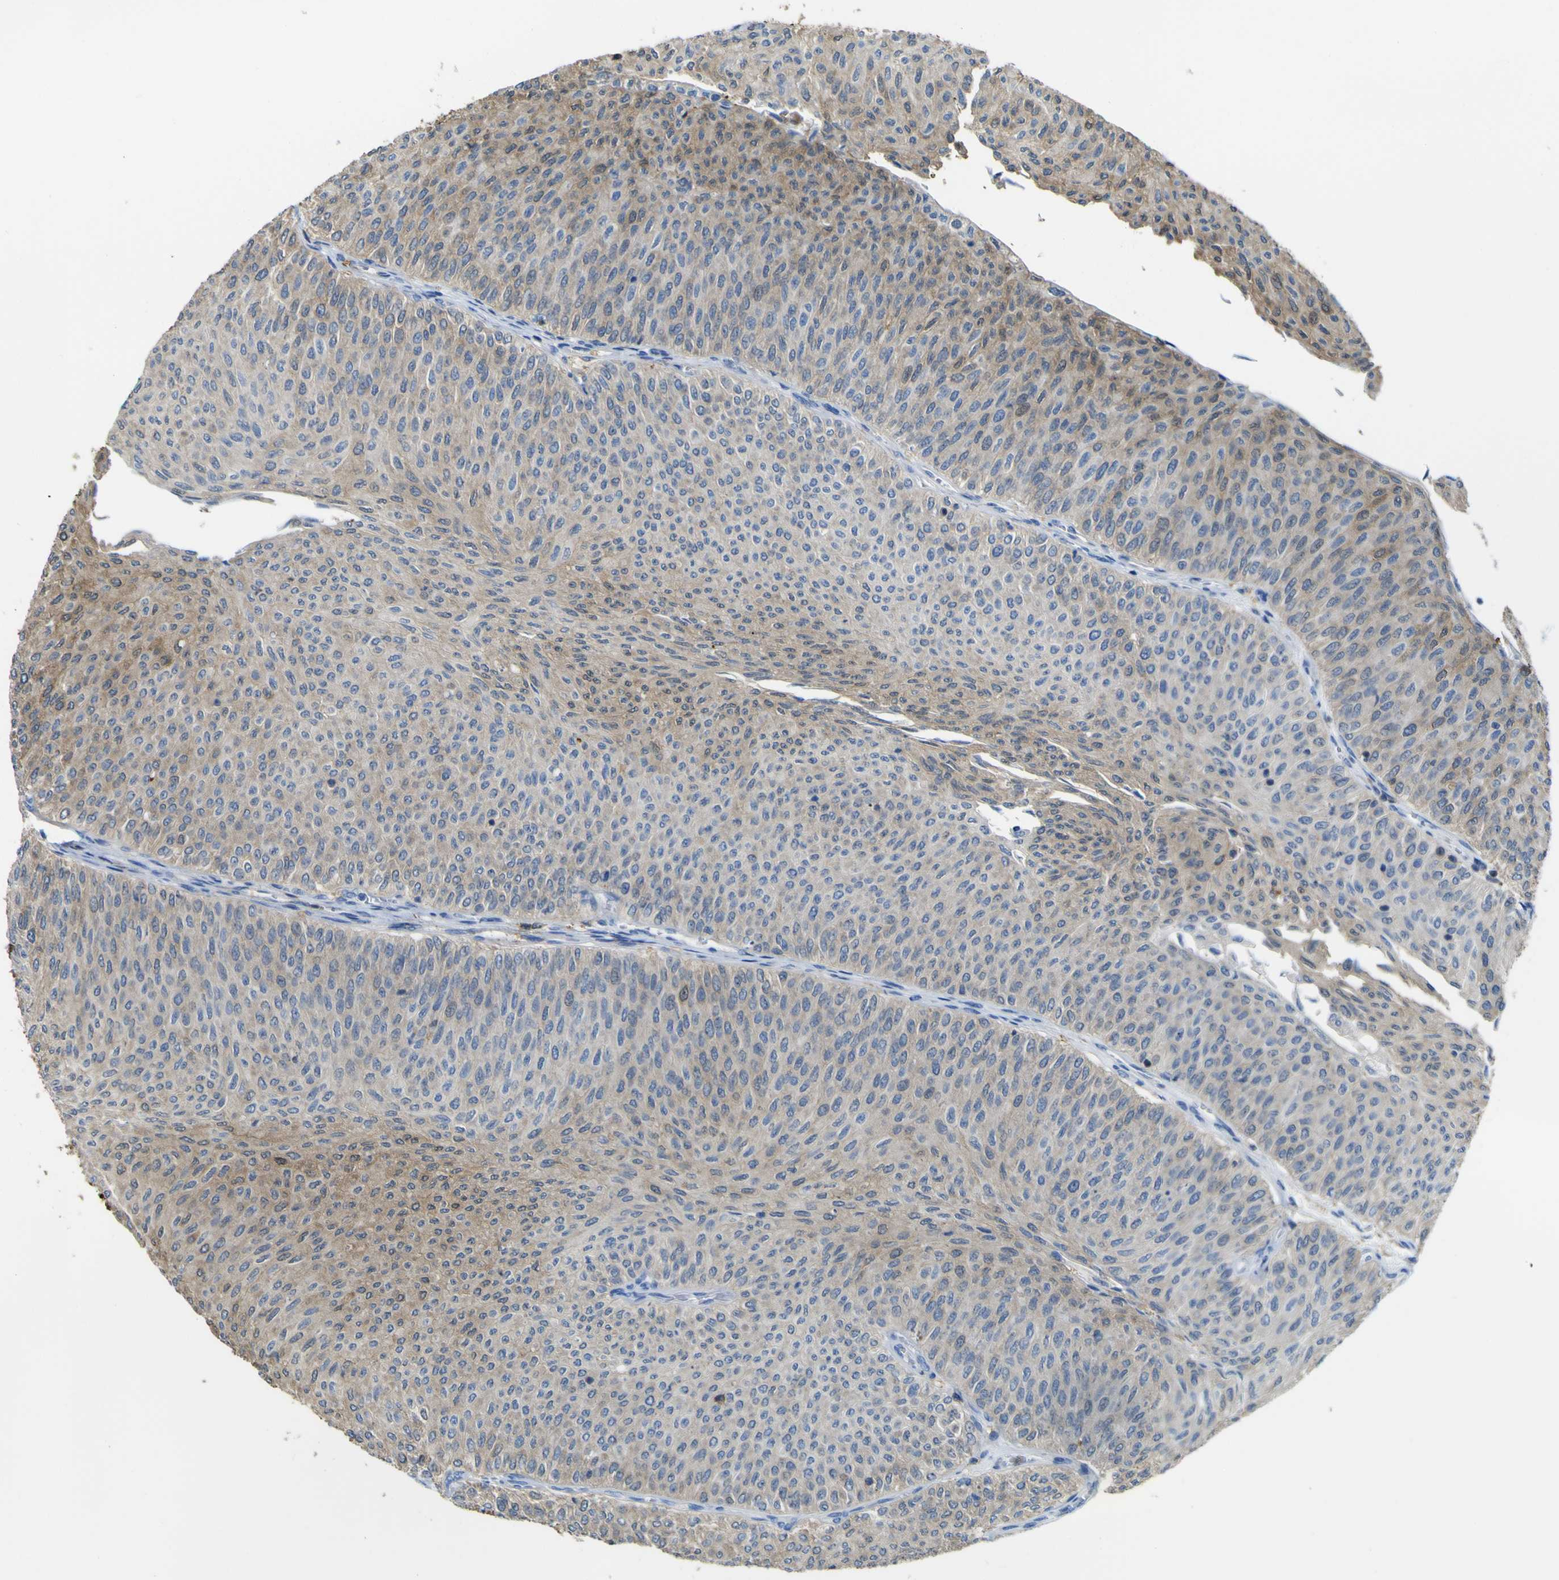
{"staining": {"intensity": "moderate", "quantity": "25%-75%", "location": "cytoplasmic/membranous"}, "tissue": "urothelial cancer", "cell_type": "Tumor cells", "image_type": "cancer", "snomed": [{"axis": "morphology", "description": "Urothelial carcinoma, Low grade"}, {"axis": "topography", "description": "Urinary bladder"}], "caption": "Urothelial carcinoma (low-grade) stained for a protein (brown) exhibits moderate cytoplasmic/membranous positive expression in approximately 25%-75% of tumor cells.", "gene": "ABHD3", "patient": {"sex": "male", "age": 78}}